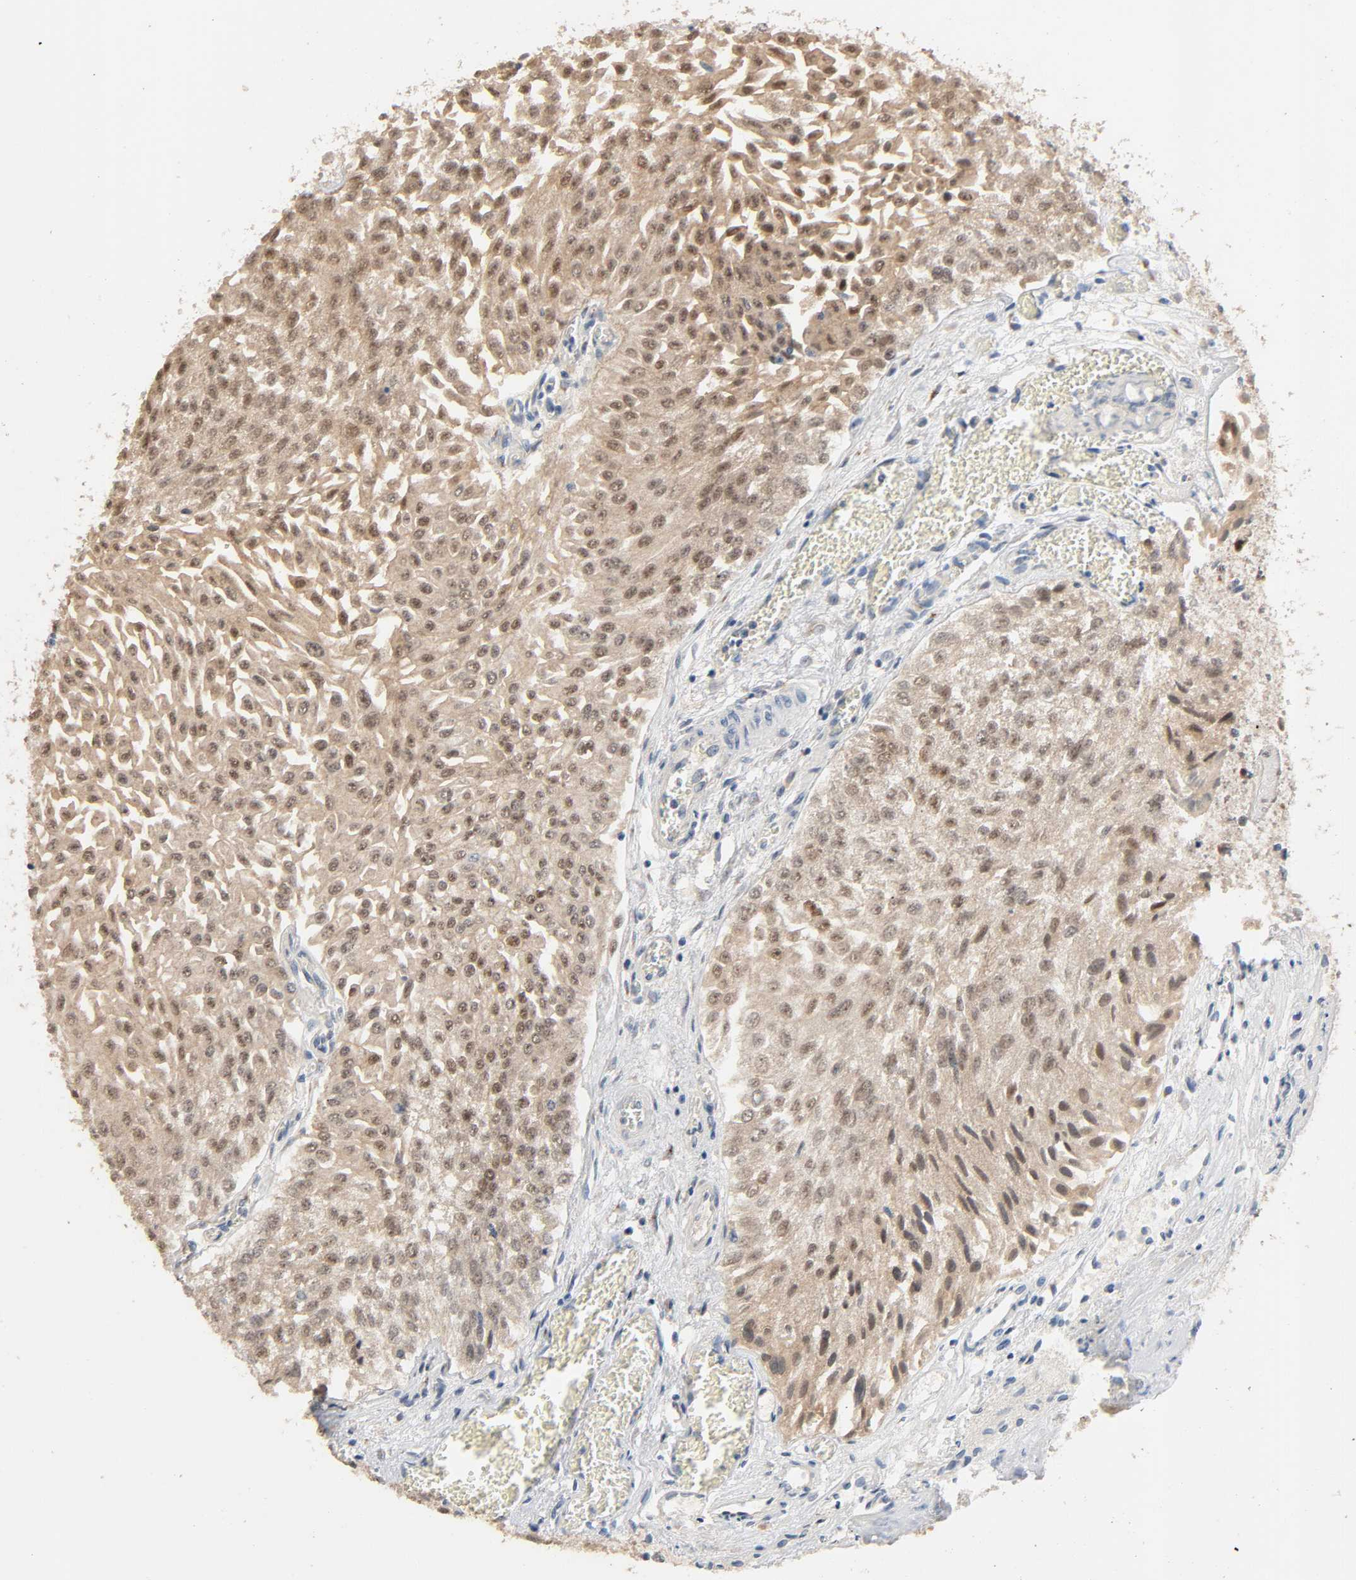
{"staining": {"intensity": "moderate", "quantity": ">75%", "location": "cytoplasmic/membranous,nuclear"}, "tissue": "urothelial cancer", "cell_type": "Tumor cells", "image_type": "cancer", "snomed": [{"axis": "morphology", "description": "Urothelial carcinoma, Low grade"}, {"axis": "topography", "description": "Urinary bladder"}], "caption": "Tumor cells demonstrate medium levels of moderate cytoplasmic/membranous and nuclear staining in about >75% of cells in urothelial carcinoma (low-grade). Immunohistochemistry (ihc) stains the protein of interest in brown and the nuclei are stained blue.", "gene": "MAGEA8", "patient": {"sex": "male", "age": 86}}